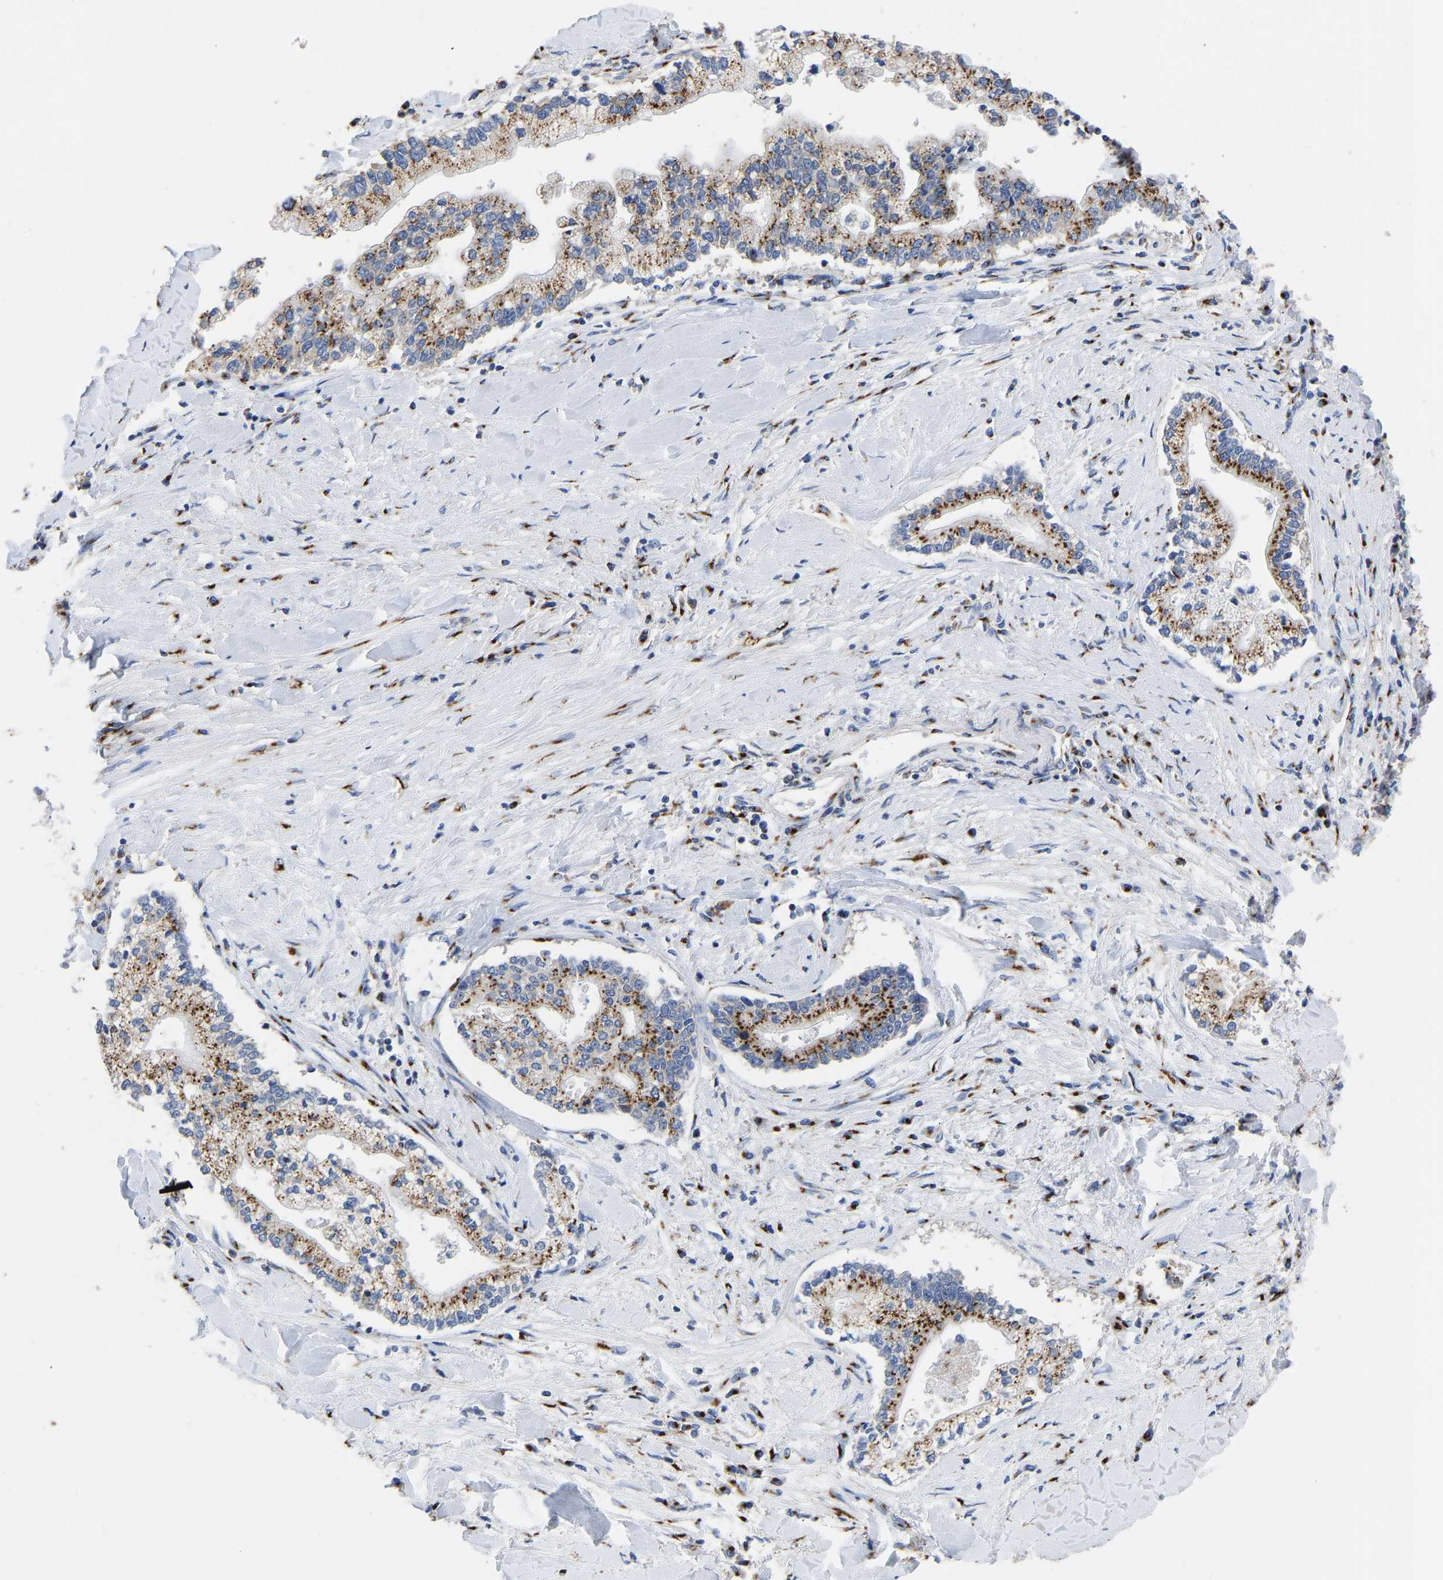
{"staining": {"intensity": "moderate", "quantity": ">75%", "location": "cytoplasmic/membranous"}, "tissue": "liver cancer", "cell_type": "Tumor cells", "image_type": "cancer", "snomed": [{"axis": "morphology", "description": "Cholangiocarcinoma"}, {"axis": "topography", "description": "Liver"}], "caption": "Moderate cytoplasmic/membranous expression is present in about >75% of tumor cells in liver cancer (cholangiocarcinoma).", "gene": "TMEM87A", "patient": {"sex": "male", "age": 50}}